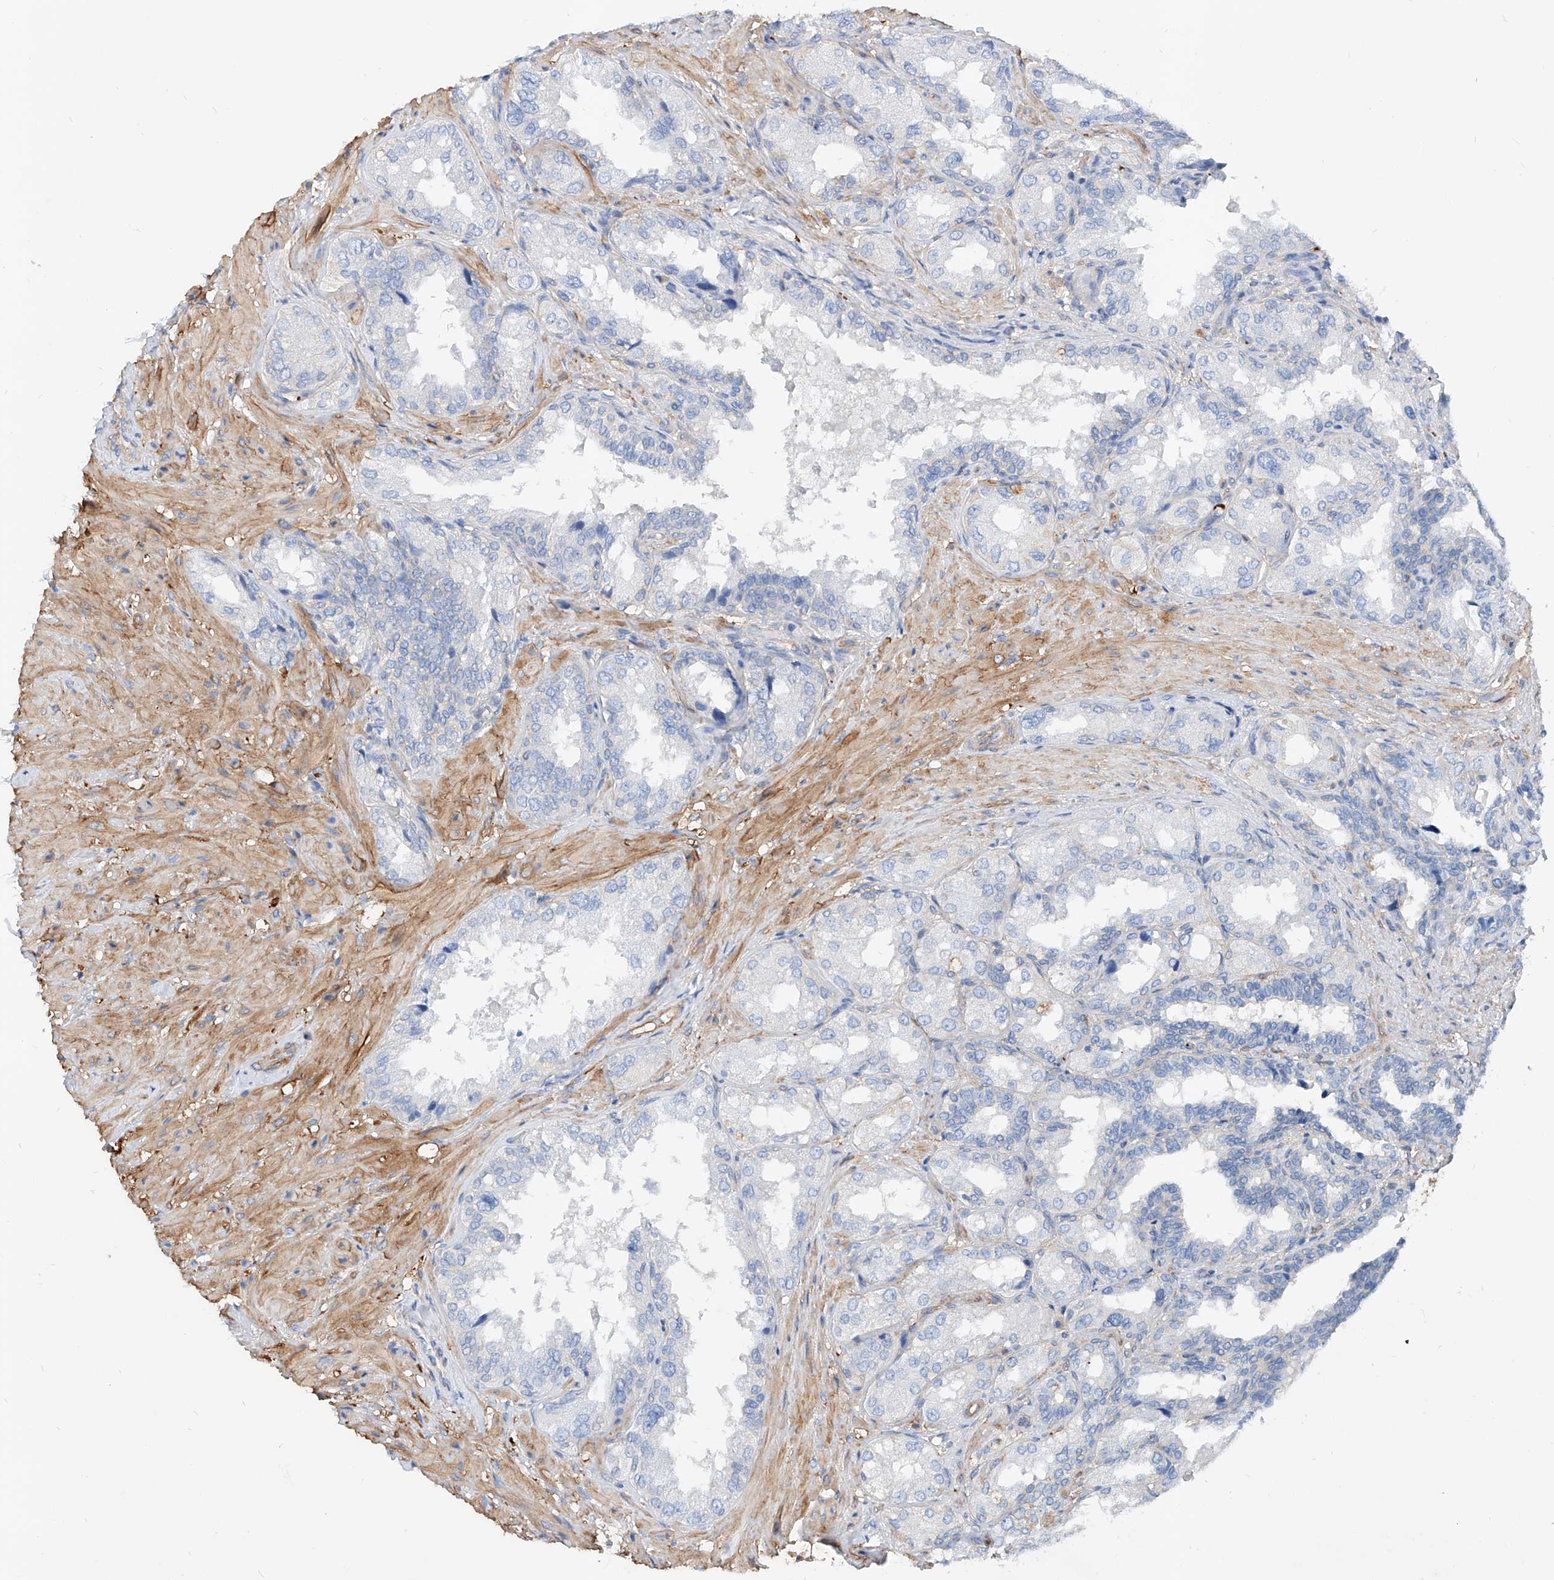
{"staining": {"intensity": "negative", "quantity": "none", "location": "none"}, "tissue": "seminal vesicle", "cell_type": "Glandular cells", "image_type": "normal", "snomed": [{"axis": "morphology", "description": "Normal tissue, NOS"}, {"axis": "topography", "description": "Seminal veicle"}, {"axis": "topography", "description": "Peripheral nerve tissue"}], "caption": "An immunohistochemistry (IHC) histopathology image of normal seminal vesicle is shown. There is no staining in glandular cells of seminal vesicle. The staining is performed using DAB (3,3'-diaminobenzidine) brown chromogen with nuclei counter-stained in using hematoxylin.", "gene": "TAS2R60", "patient": {"sex": "male", "age": 63}}